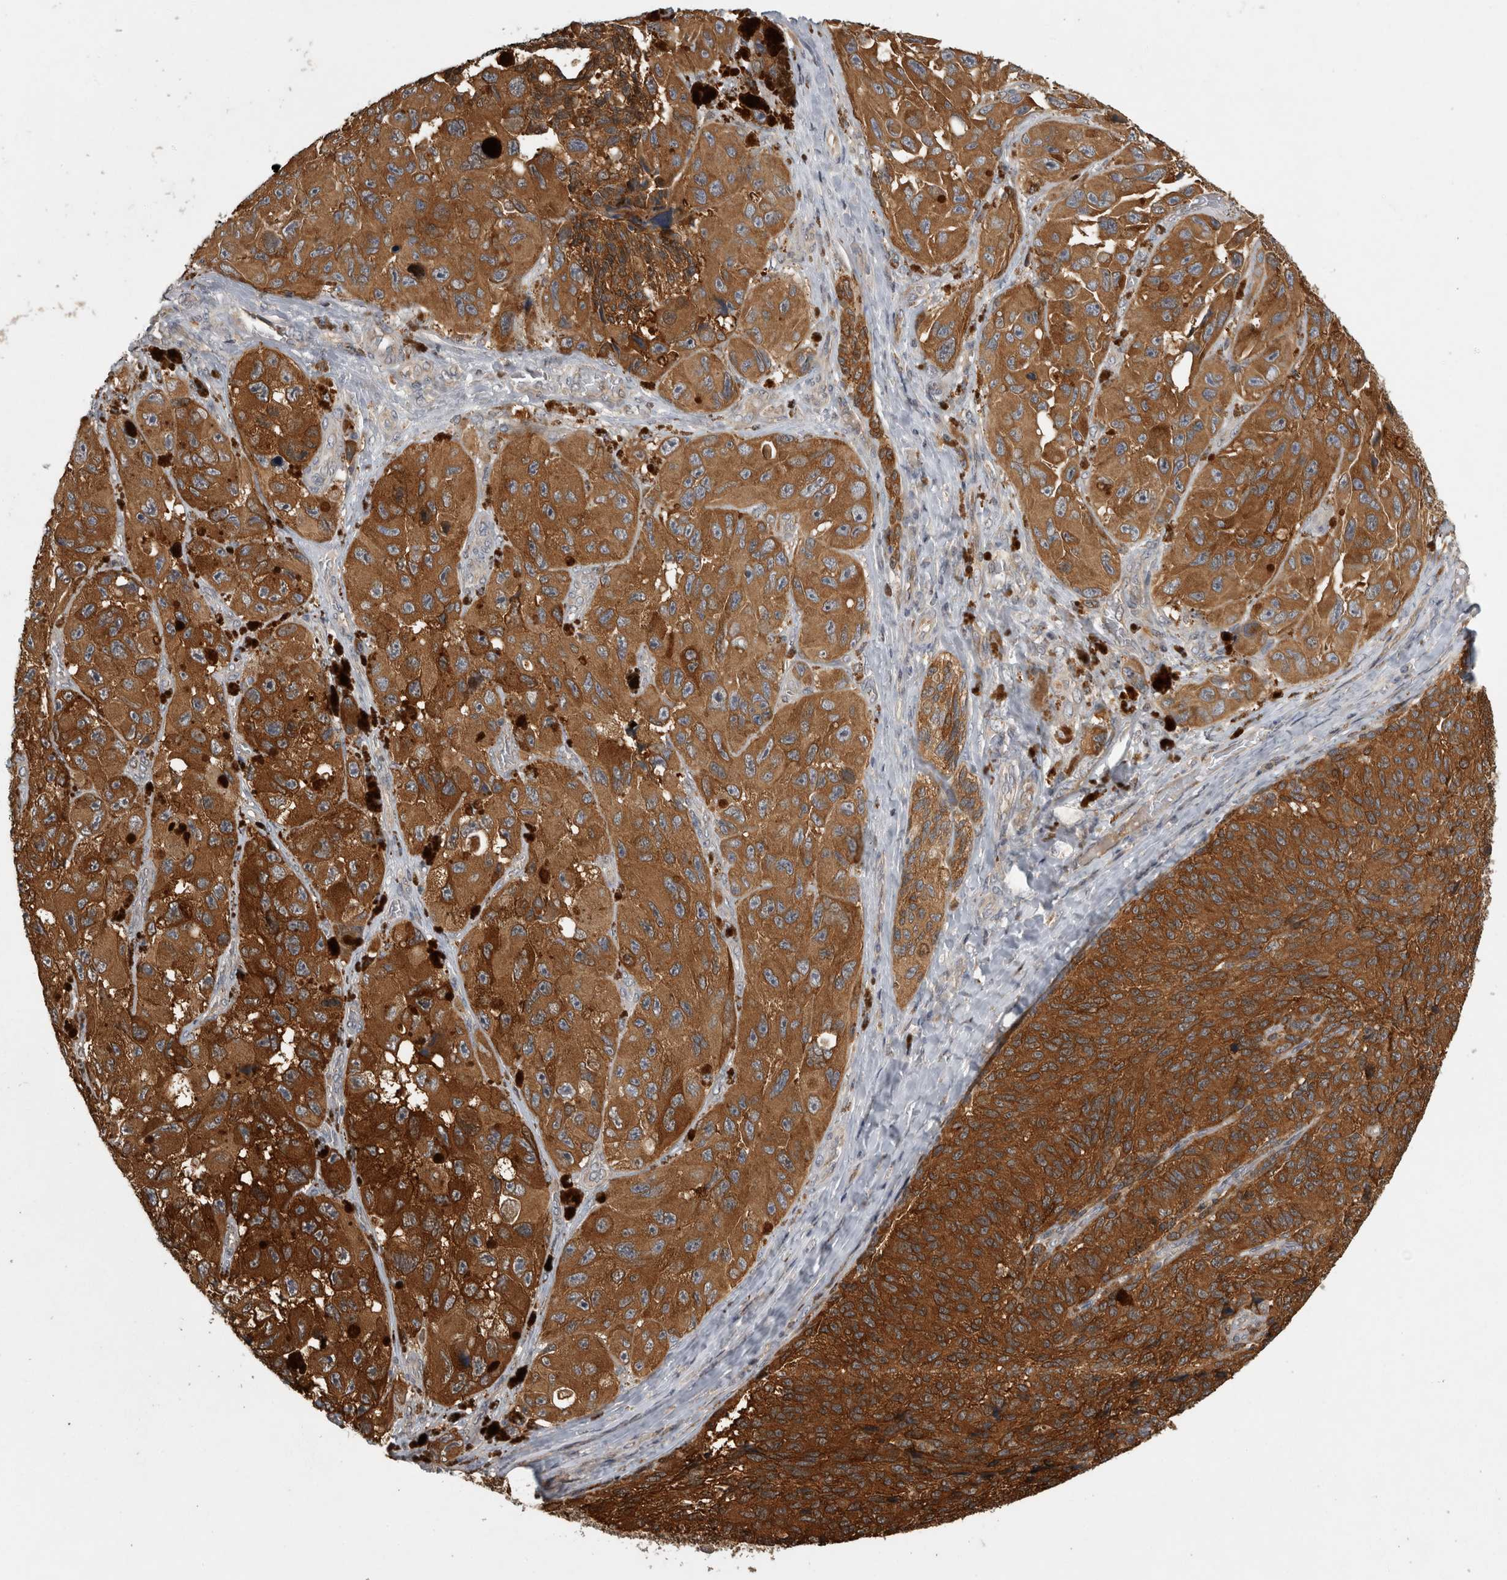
{"staining": {"intensity": "strong", "quantity": ">75%", "location": "cytoplasmic/membranous"}, "tissue": "melanoma", "cell_type": "Tumor cells", "image_type": "cancer", "snomed": [{"axis": "morphology", "description": "Malignant melanoma, NOS"}, {"axis": "topography", "description": "Skin"}], "caption": "Human malignant melanoma stained for a protein (brown) demonstrates strong cytoplasmic/membranous positive positivity in approximately >75% of tumor cells.", "gene": "TRMT61B", "patient": {"sex": "female", "age": 73}}